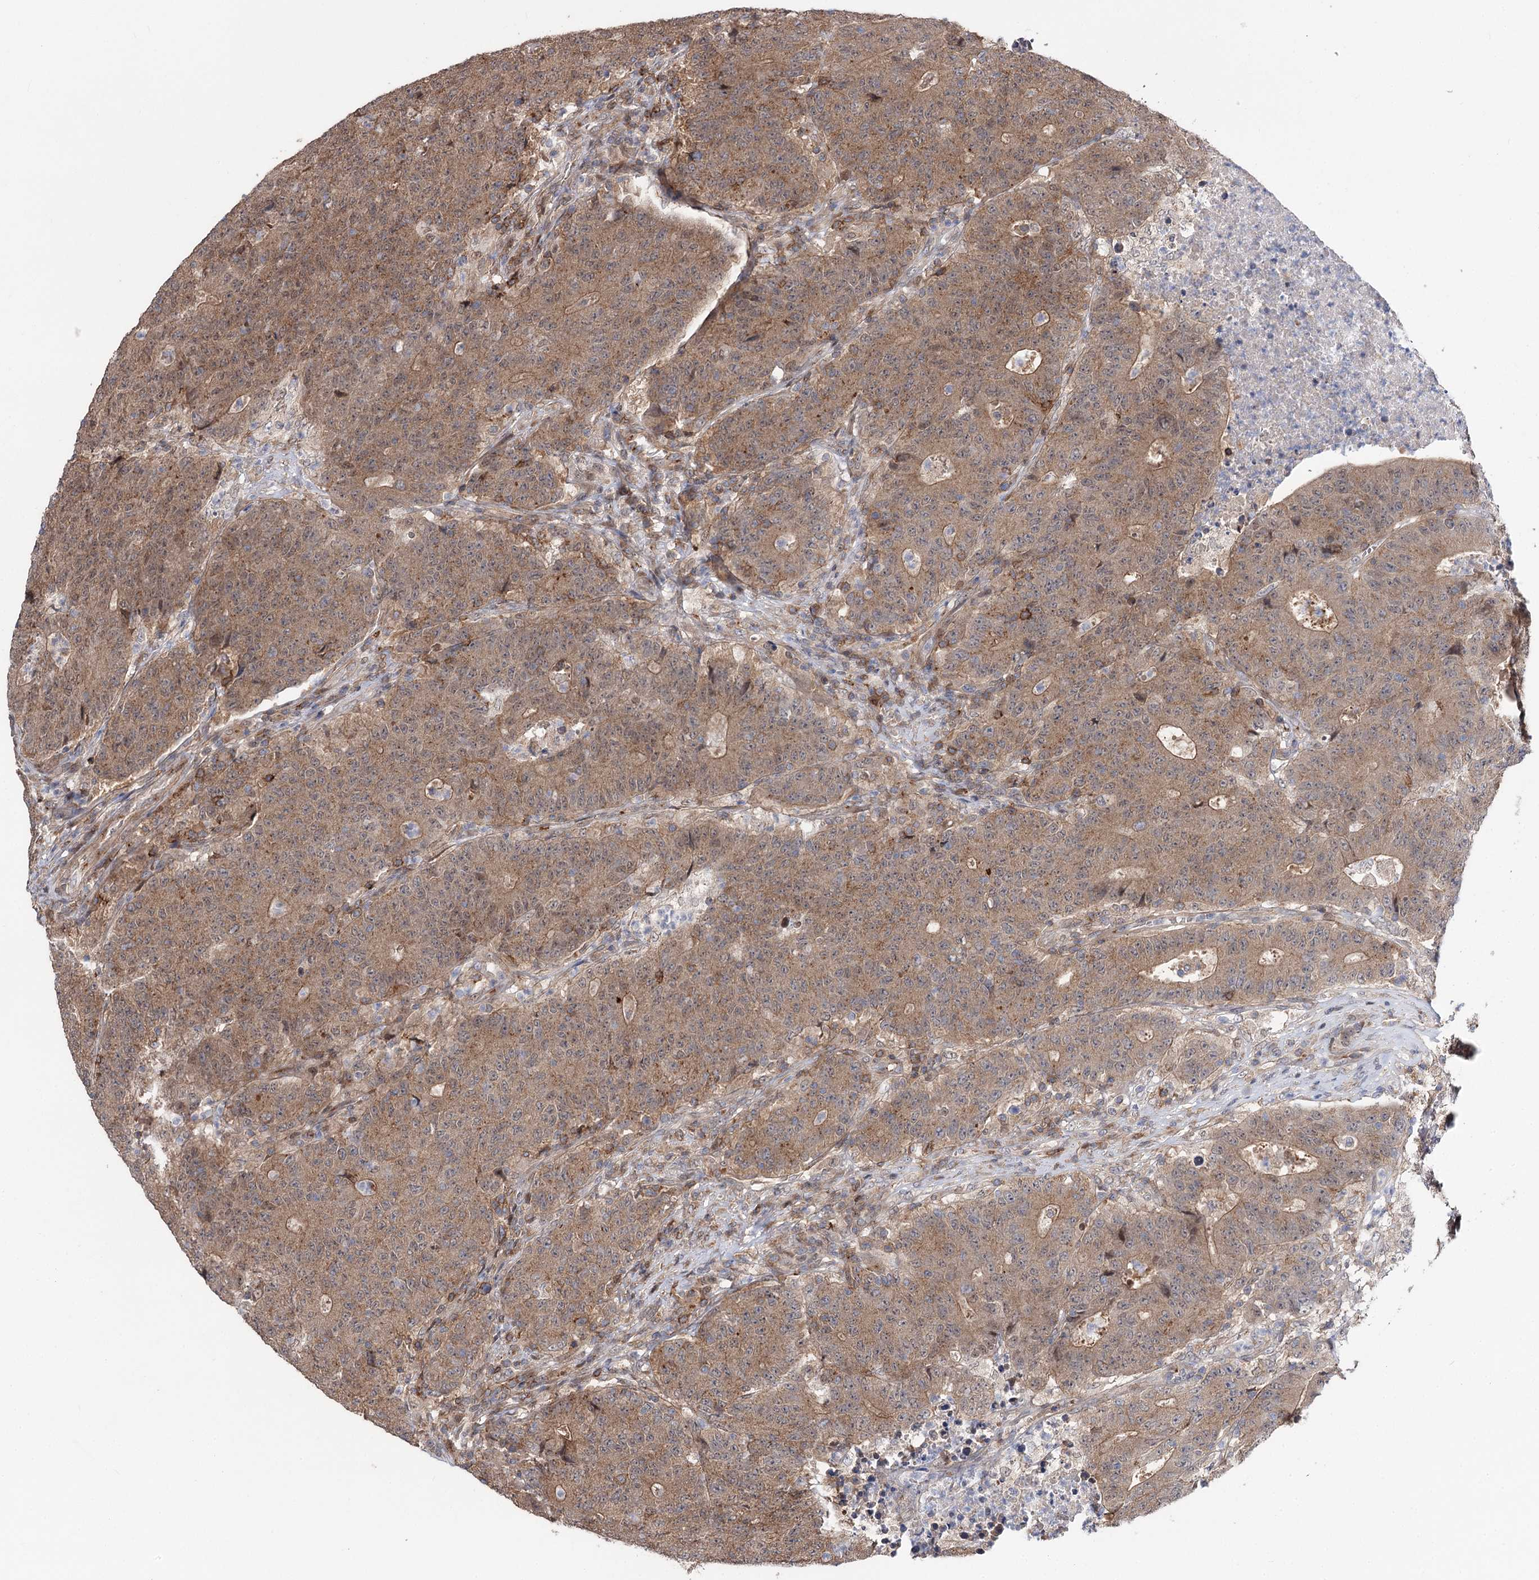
{"staining": {"intensity": "moderate", "quantity": ">75%", "location": "cytoplasmic/membranous"}, "tissue": "colorectal cancer", "cell_type": "Tumor cells", "image_type": "cancer", "snomed": [{"axis": "morphology", "description": "Adenocarcinoma, NOS"}, {"axis": "topography", "description": "Colon"}], "caption": "DAB (3,3'-diaminobenzidine) immunohistochemical staining of human colorectal adenocarcinoma reveals moderate cytoplasmic/membranous protein staining in approximately >75% of tumor cells. (Stains: DAB in brown, nuclei in blue, Microscopy: brightfield microscopy at high magnification).", "gene": "STX6", "patient": {"sex": "female", "age": 75}}